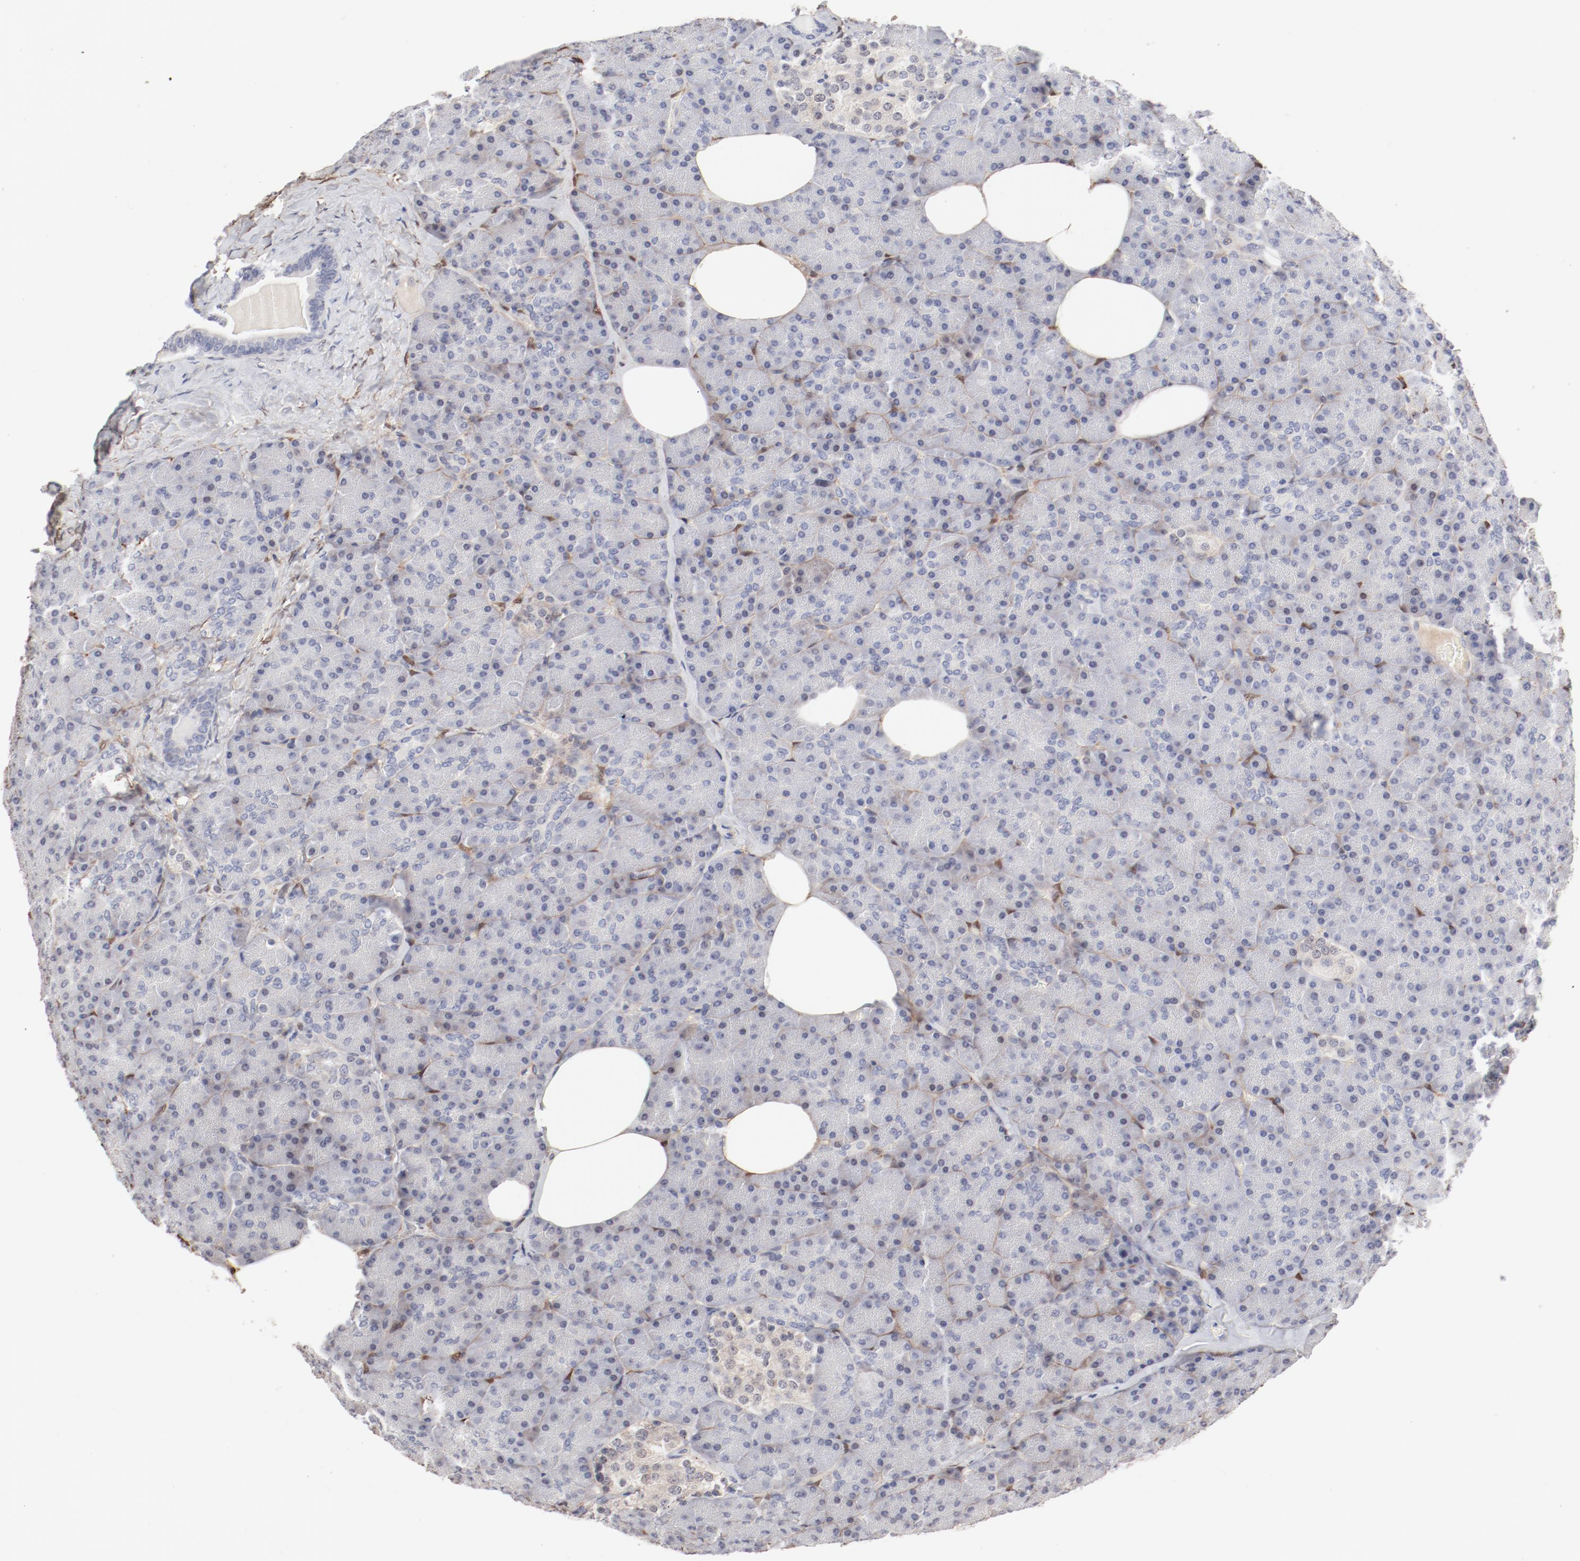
{"staining": {"intensity": "negative", "quantity": "none", "location": "none"}, "tissue": "pancreas", "cell_type": "Exocrine glandular cells", "image_type": "normal", "snomed": [{"axis": "morphology", "description": "Normal tissue, NOS"}, {"axis": "topography", "description": "Pancreas"}], "caption": "IHC of benign pancreas demonstrates no staining in exocrine glandular cells. (Immunohistochemistry (ihc), brightfield microscopy, high magnification).", "gene": "MAGED4B", "patient": {"sex": "female", "age": 35}}